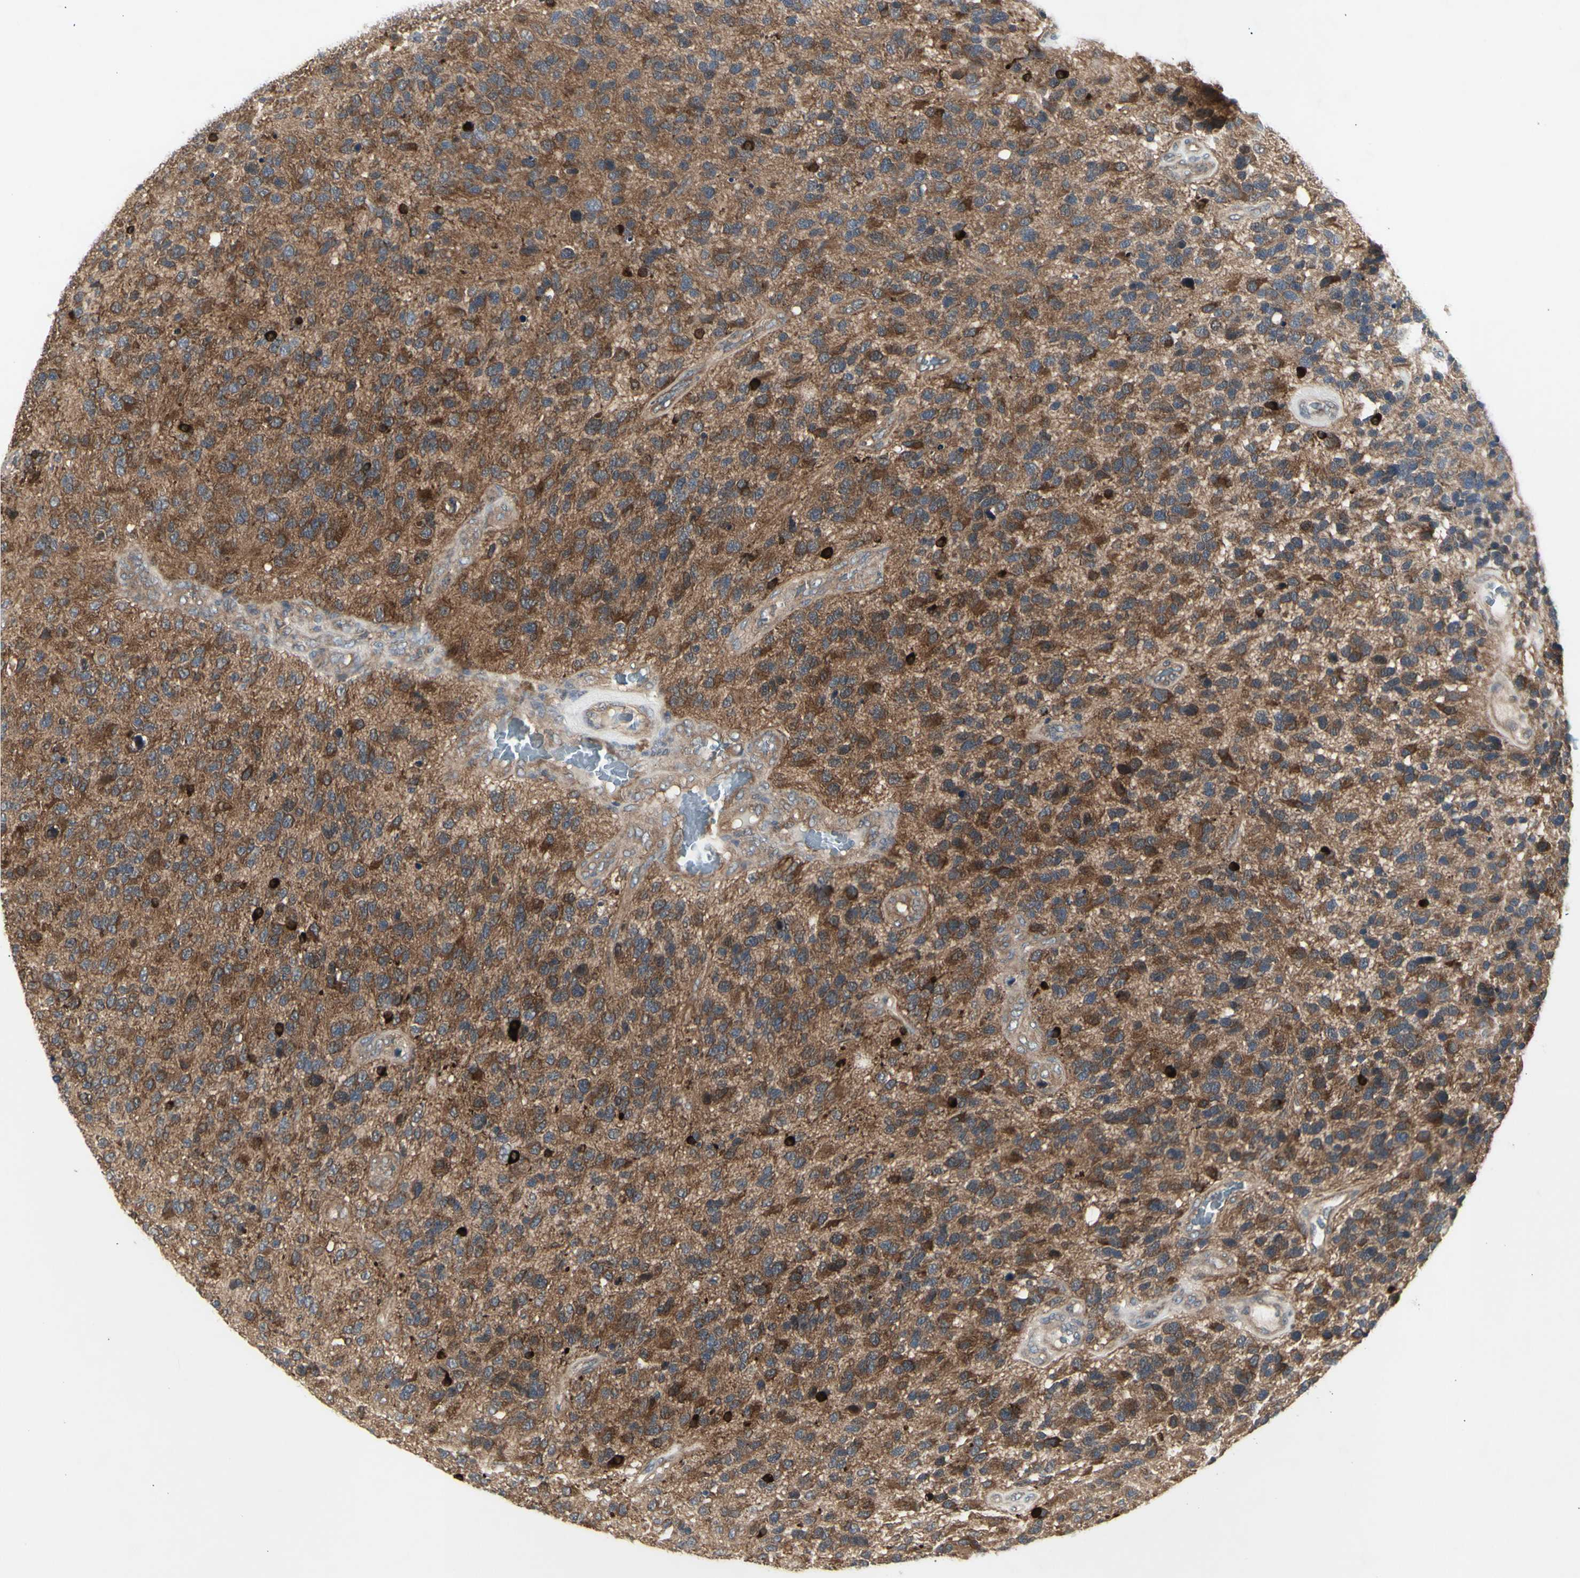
{"staining": {"intensity": "strong", "quantity": "<25%", "location": "cytoplasmic/membranous"}, "tissue": "glioma", "cell_type": "Tumor cells", "image_type": "cancer", "snomed": [{"axis": "morphology", "description": "Glioma, malignant, High grade"}, {"axis": "topography", "description": "Brain"}], "caption": "A brown stain shows strong cytoplasmic/membranous staining of a protein in human glioma tumor cells.", "gene": "CHURC1-FNTB", "patient": {"sex": "female", "age": 58}}